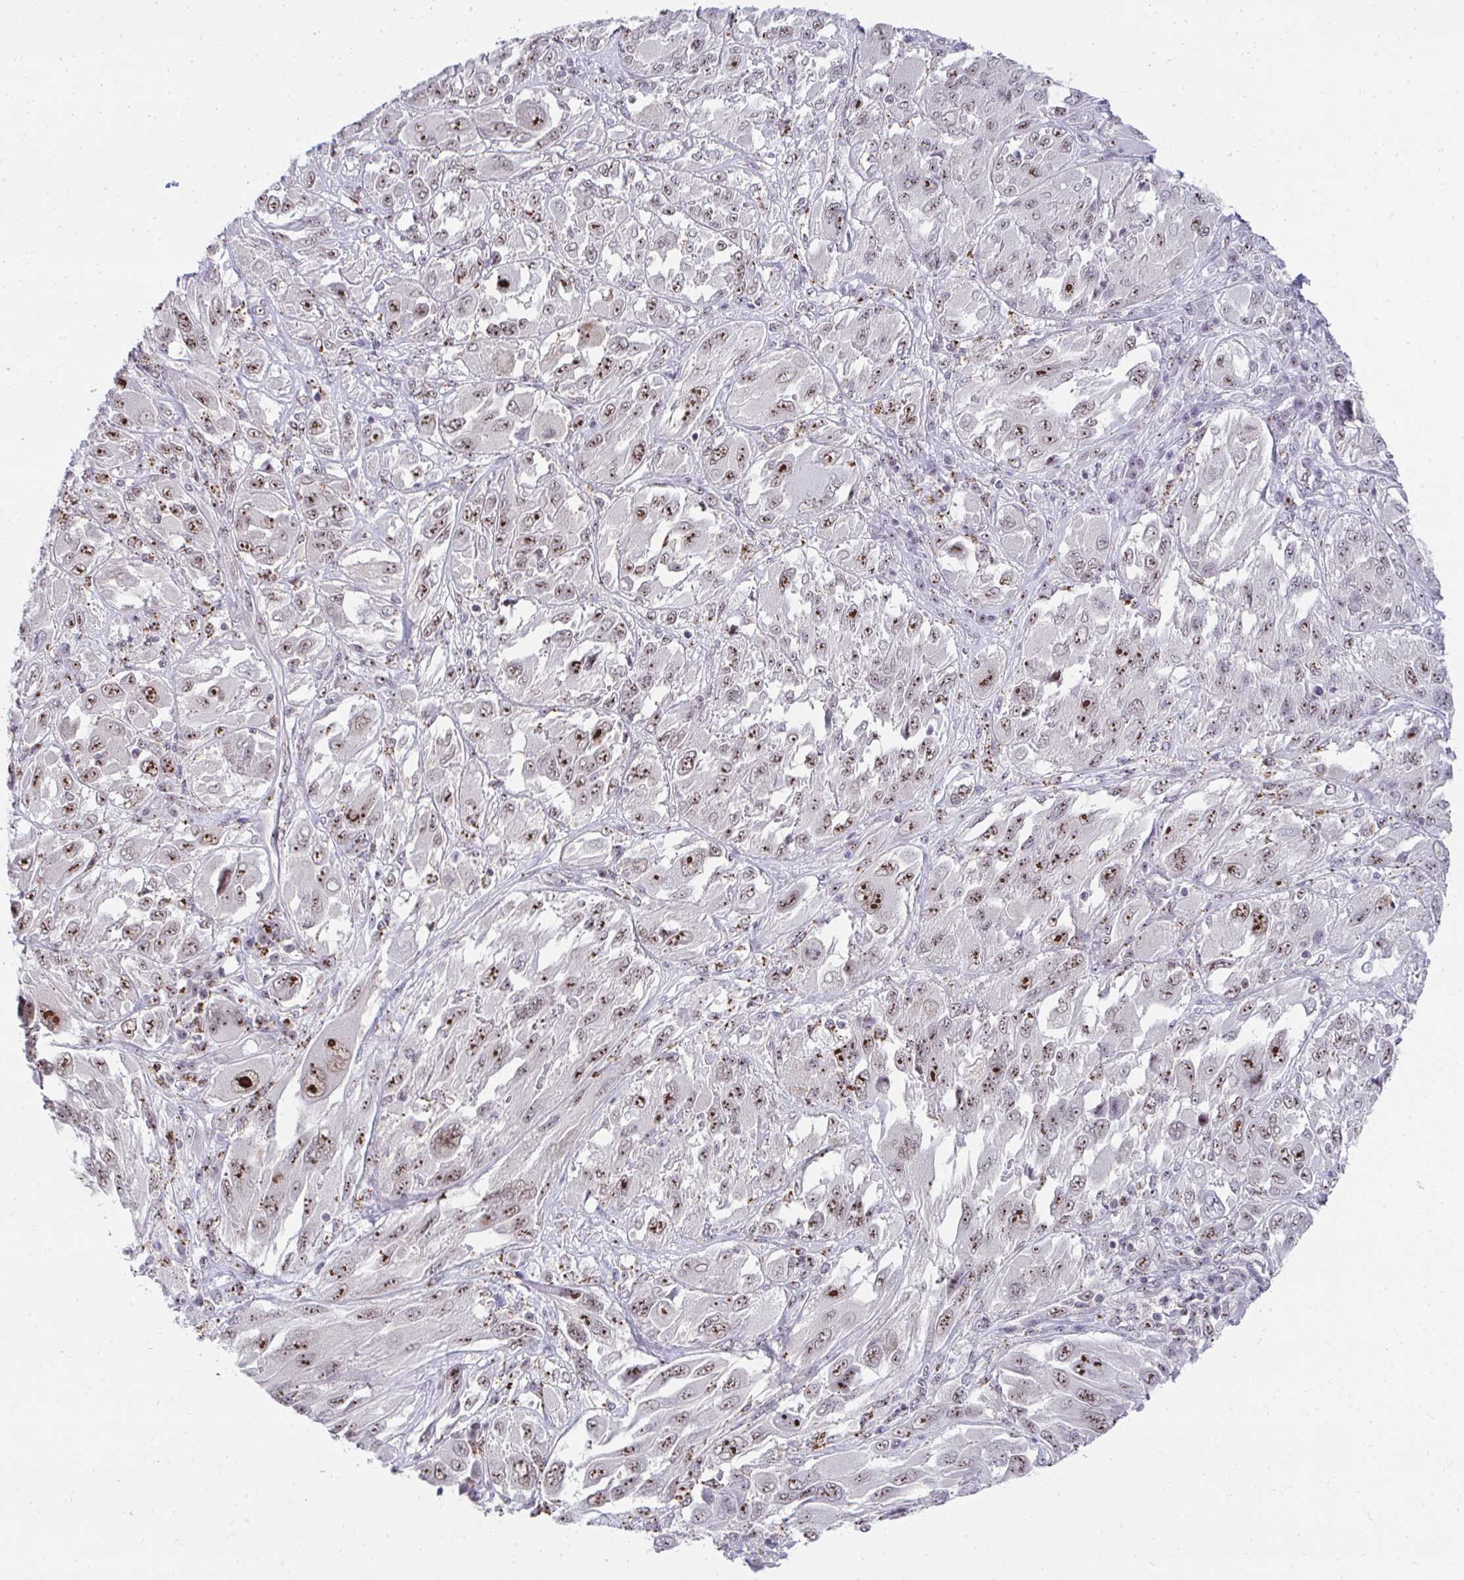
{"staining": {"intensity": "moderate", "quantity": ">75%", "location": "nuclear"}, "tissue": "melanoma", "cell_type": "Tumor cells", "image_type": "cancer", "snomed": [{"axis": "morphology", "description": "Malignant melanoma, NOS"}, {"axis": "topography", "description": "Skin"}], "caption": "This histopathology image shows immunohistochemistry staining of melanoma, with medium moderate nuclear expression in approximately >75% of tumor cells.", "gene": "HIRA", "patient": {"sex": "female", "age": 91}}